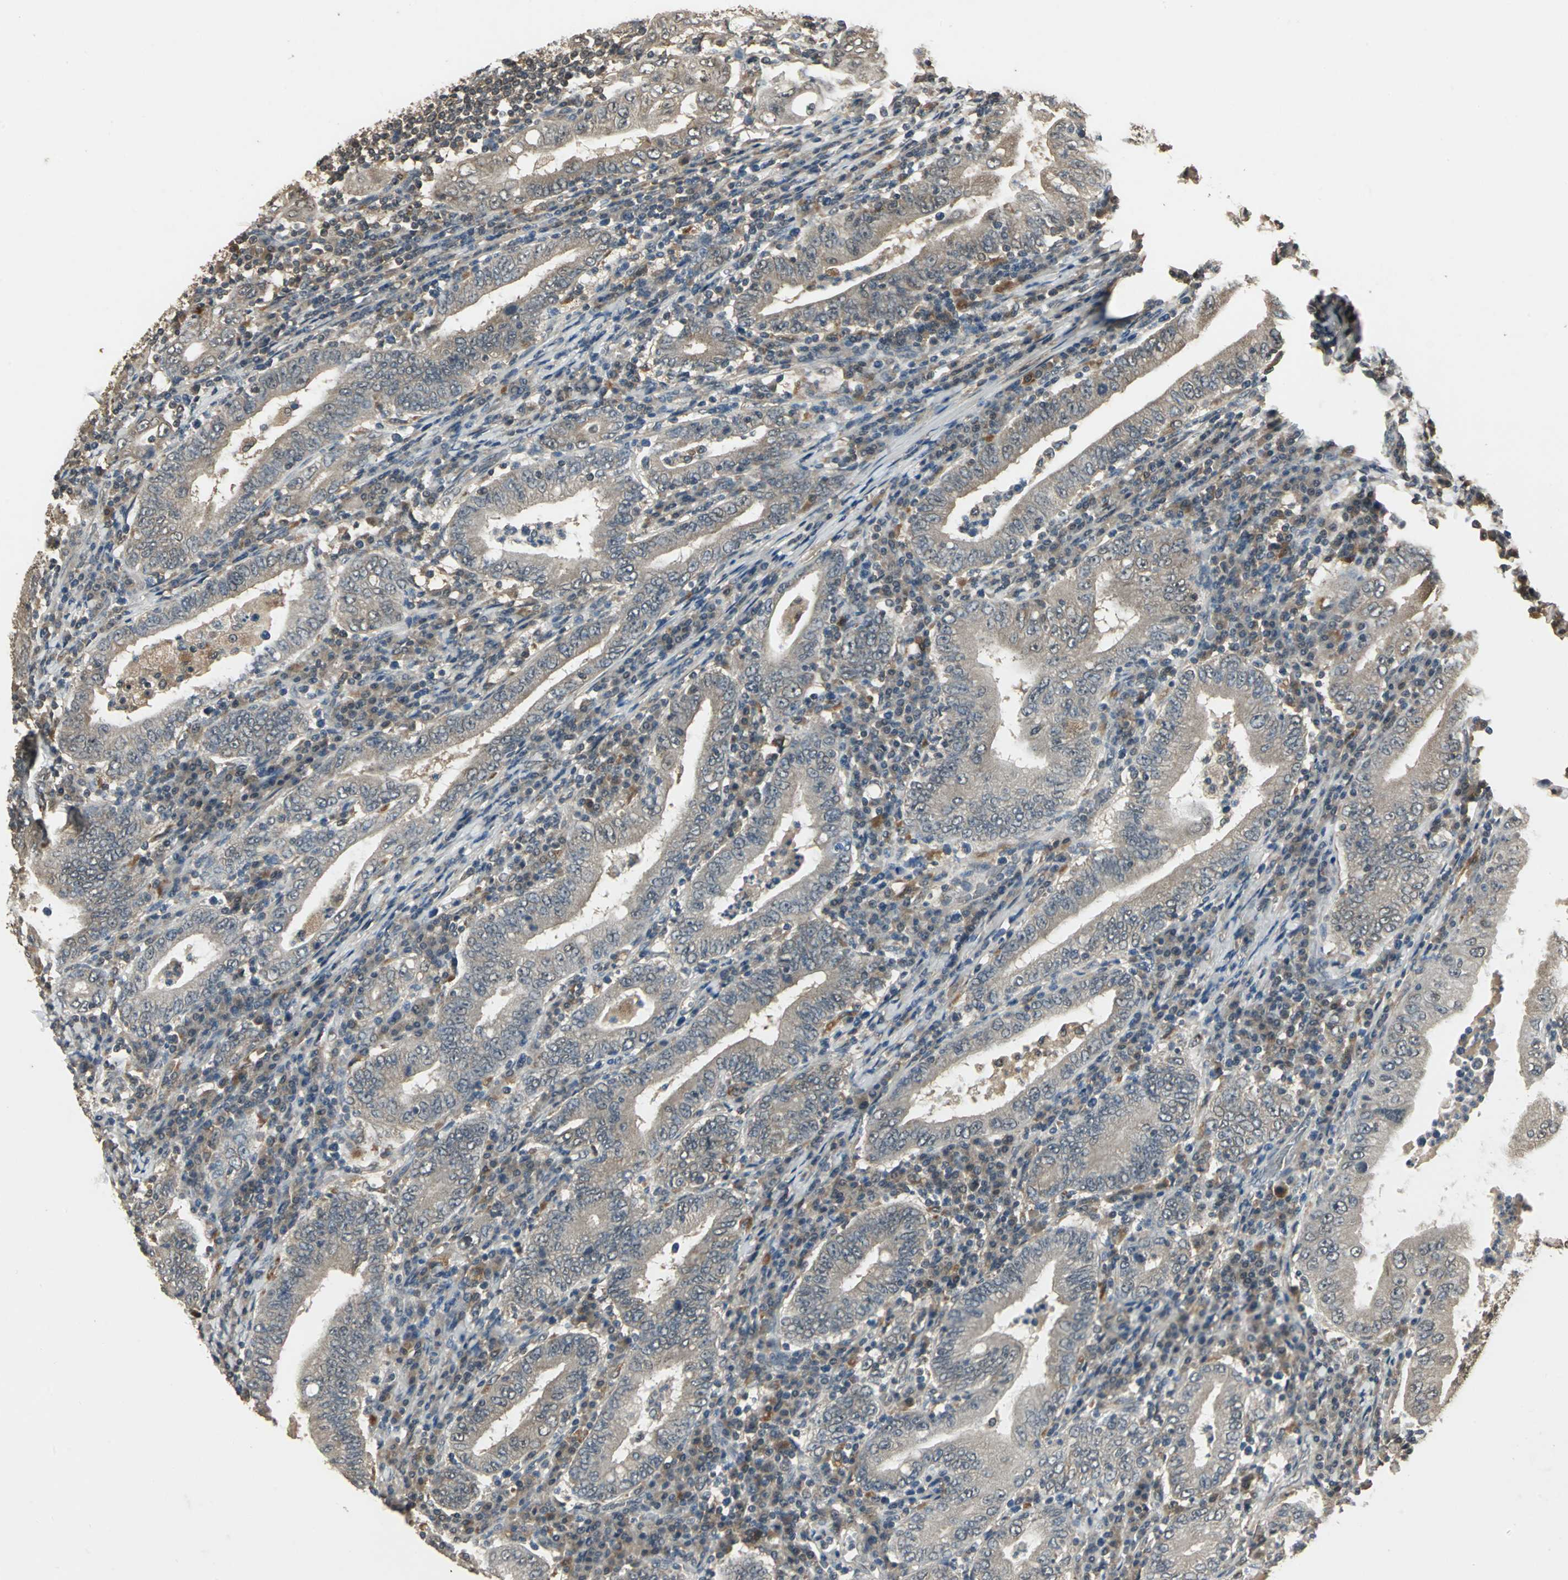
{"staining": {"intensity": "weak", "quantity": "25%-75%", "location": "cytoplasmic/membranous"}, "tissue": "stomach cancer", "cell_type": "Tumor cells", "image_type": "cancer", "snomed": [{"axis": "morphology", "description": "Normal tissue, NOS"}, {"axis": "morphology", "description": "Adenocarcinoma, NOS"}, {"axis": "topography", "description": "Esophagus"}, {"axis": "topography", "description": "Stomach, upper"}, {"axis": "topography", "description": "Peripheral nerve tissue"}], "caption": "This is a micrograph of immunohistochemistry staining of adenocarcinoma (stomach), which shows weak expression in the cytoplasmic/membranous of tumor cells.", "gene": "UCHL5", "patient": {"sex": "male", "age": 62}}